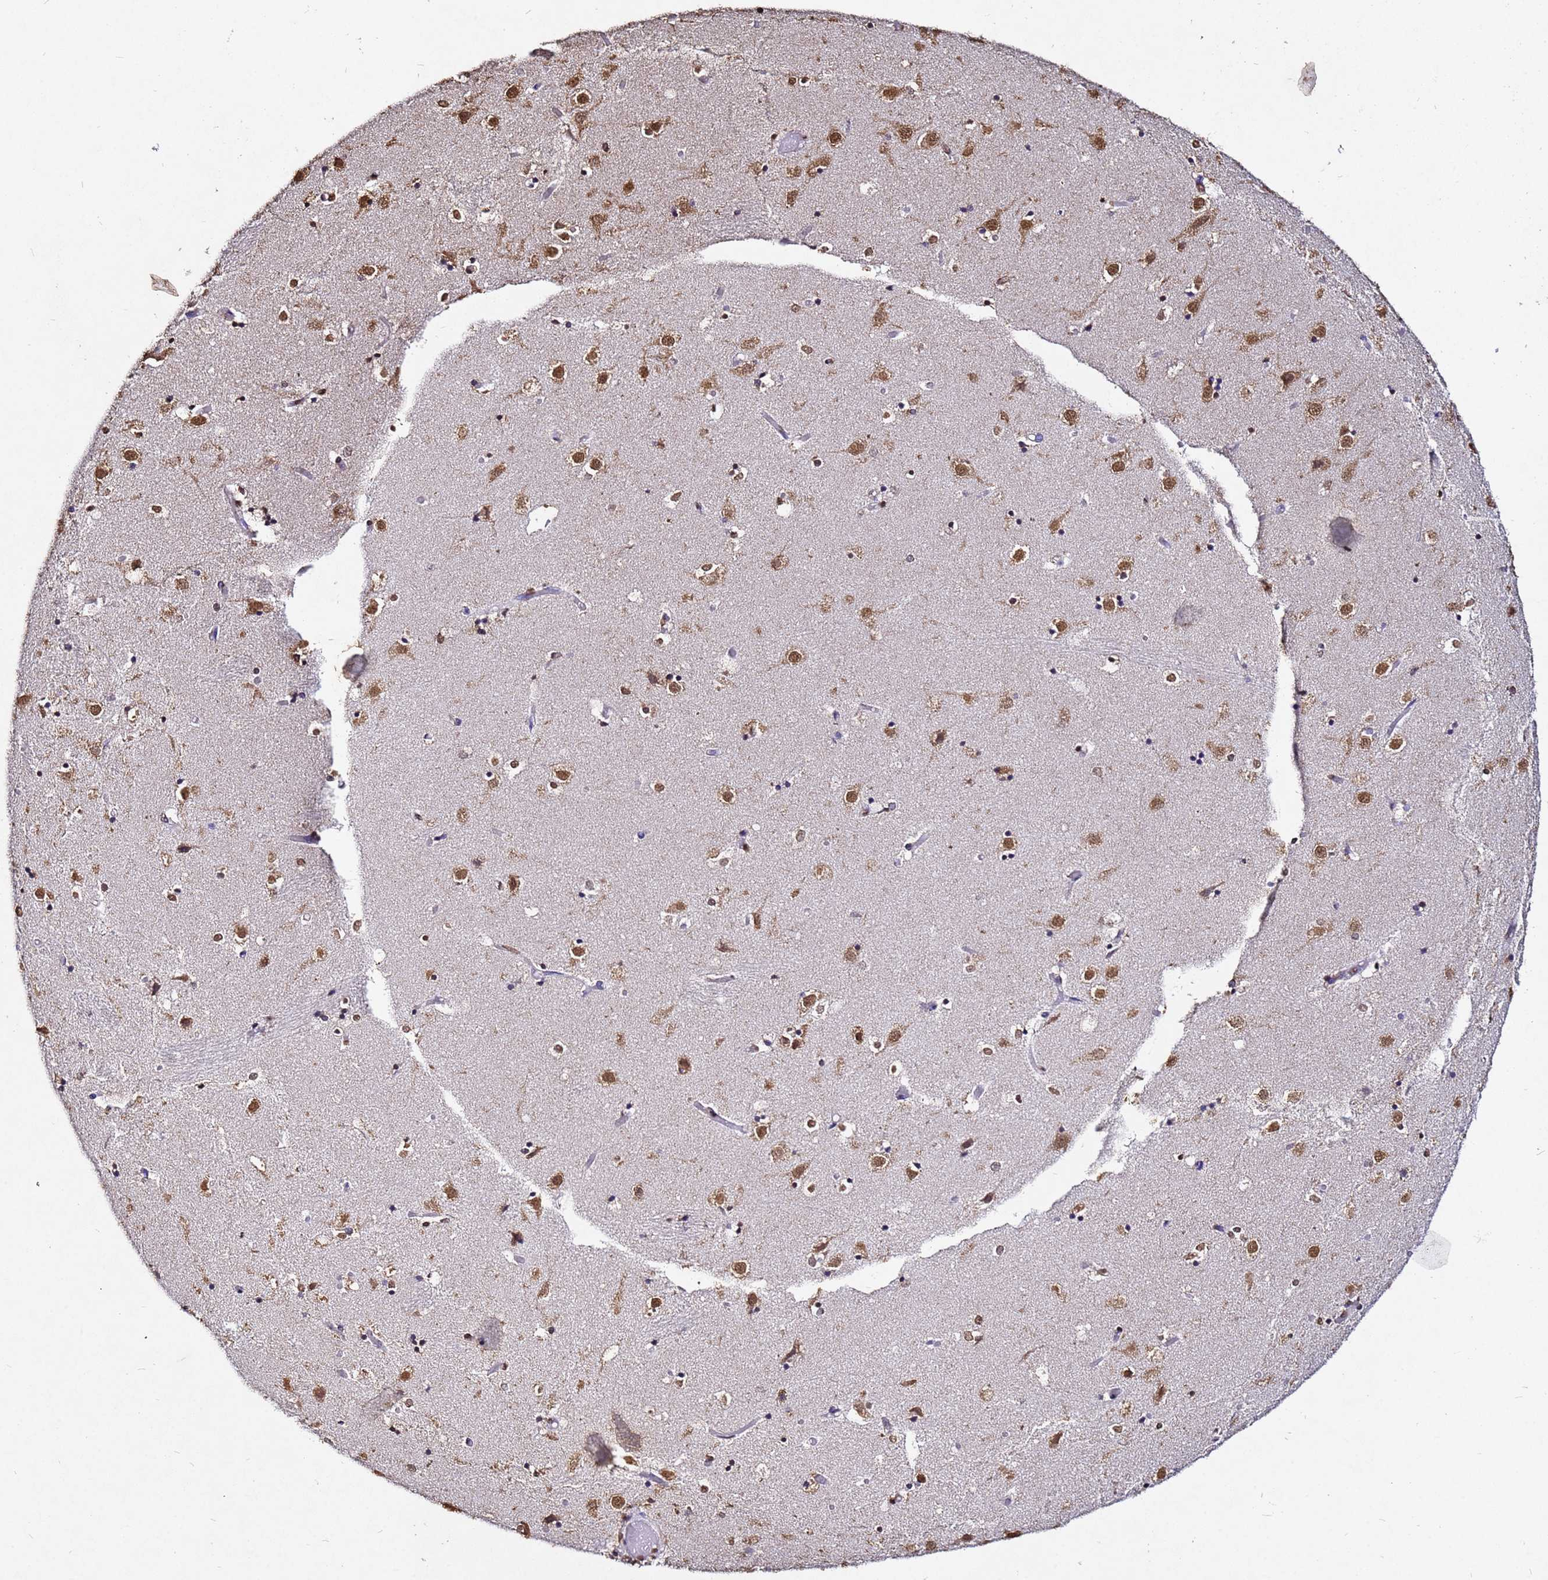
{"staining": {"intensity": "moderate", "quantity": ">75%", "location": "nuclear"}, "tissue": "caudate", "cell_type": "Glial cells", "image_type": "normal", "snomed": [{"axis": "morphology", "description": "Normal tissue, NOS"}, {"axis": "topography", "description": "Lateral ventricle wall"}], "caption": "IHC (DAB (3,3'-diaminobenzidine)) staining of normal caudate exhibits moderate nuclear protein positivity in approximately >75% of glial cells. IHC stains the protein of interest in brown and the nuclei are stained blue.", "gene": "MYOCD", "patient": {"sex": "female", "age": 52}}